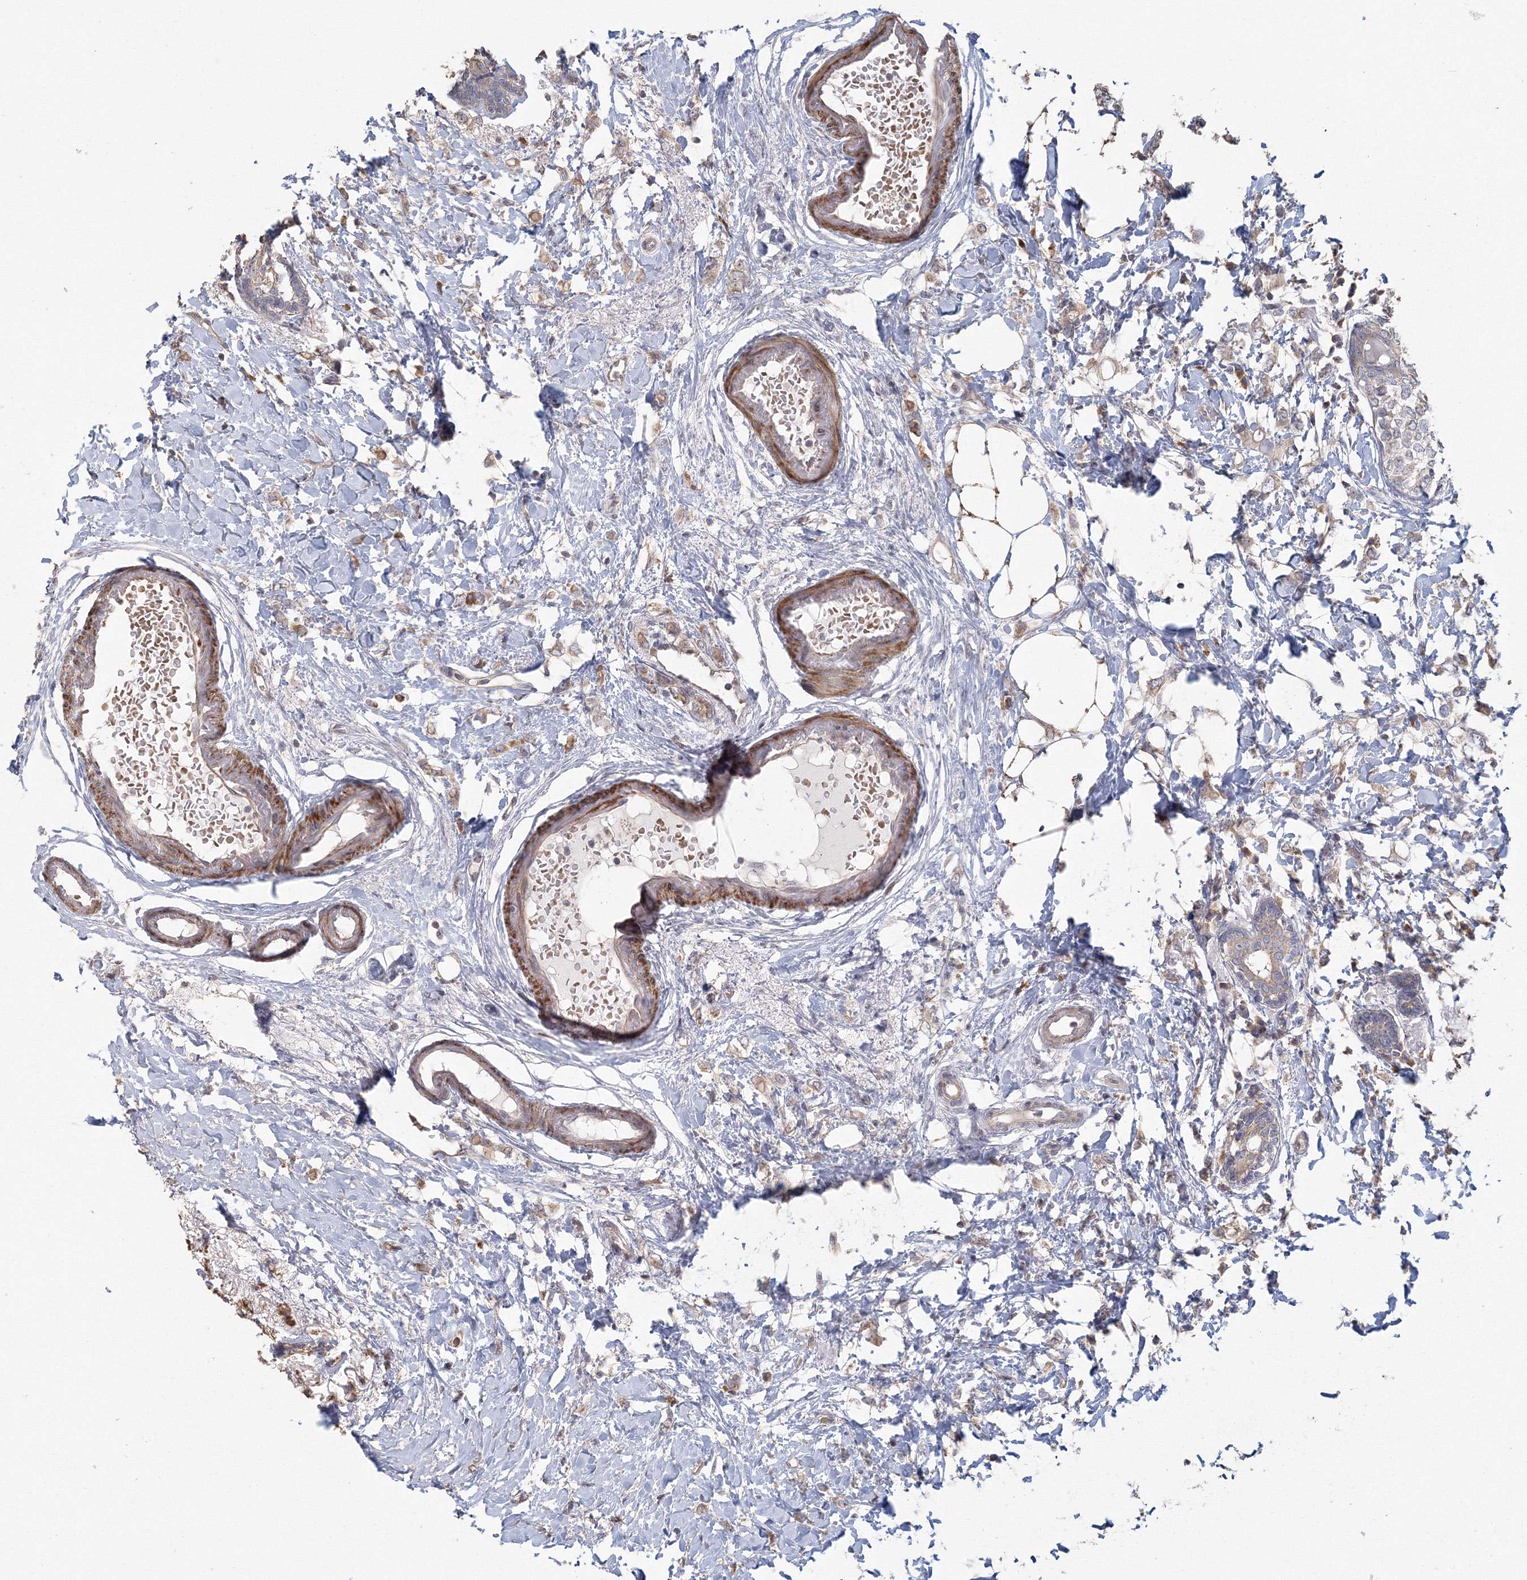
{"staining": {"intensity": "weak", "quantity": "25%-75%", "location": "cytoplasmic/membranous"}, "tissue": "breast cancer", "cell_type": "Tumor cells", "image_type": "cancer", "snomed": [{"axis": "morphology", "description": "Normal tissue, NOS"}, {"axis": "morphology", "description": "Lobular carcinoma"}, {"axis": "topography", "description": "Breast"}], "caption": "Weak cytoplasmic/membranous protein staining is identified in approximately 25%-75% of tumor cells in breast cancer (lobular carcinoma). The staining was performed using DAB, with brown indicating positive protein expression. Nuclei are stained blue with hematoxylin.", "gene": "TACC2", "patient": {"sex": "female", "age": 47}}